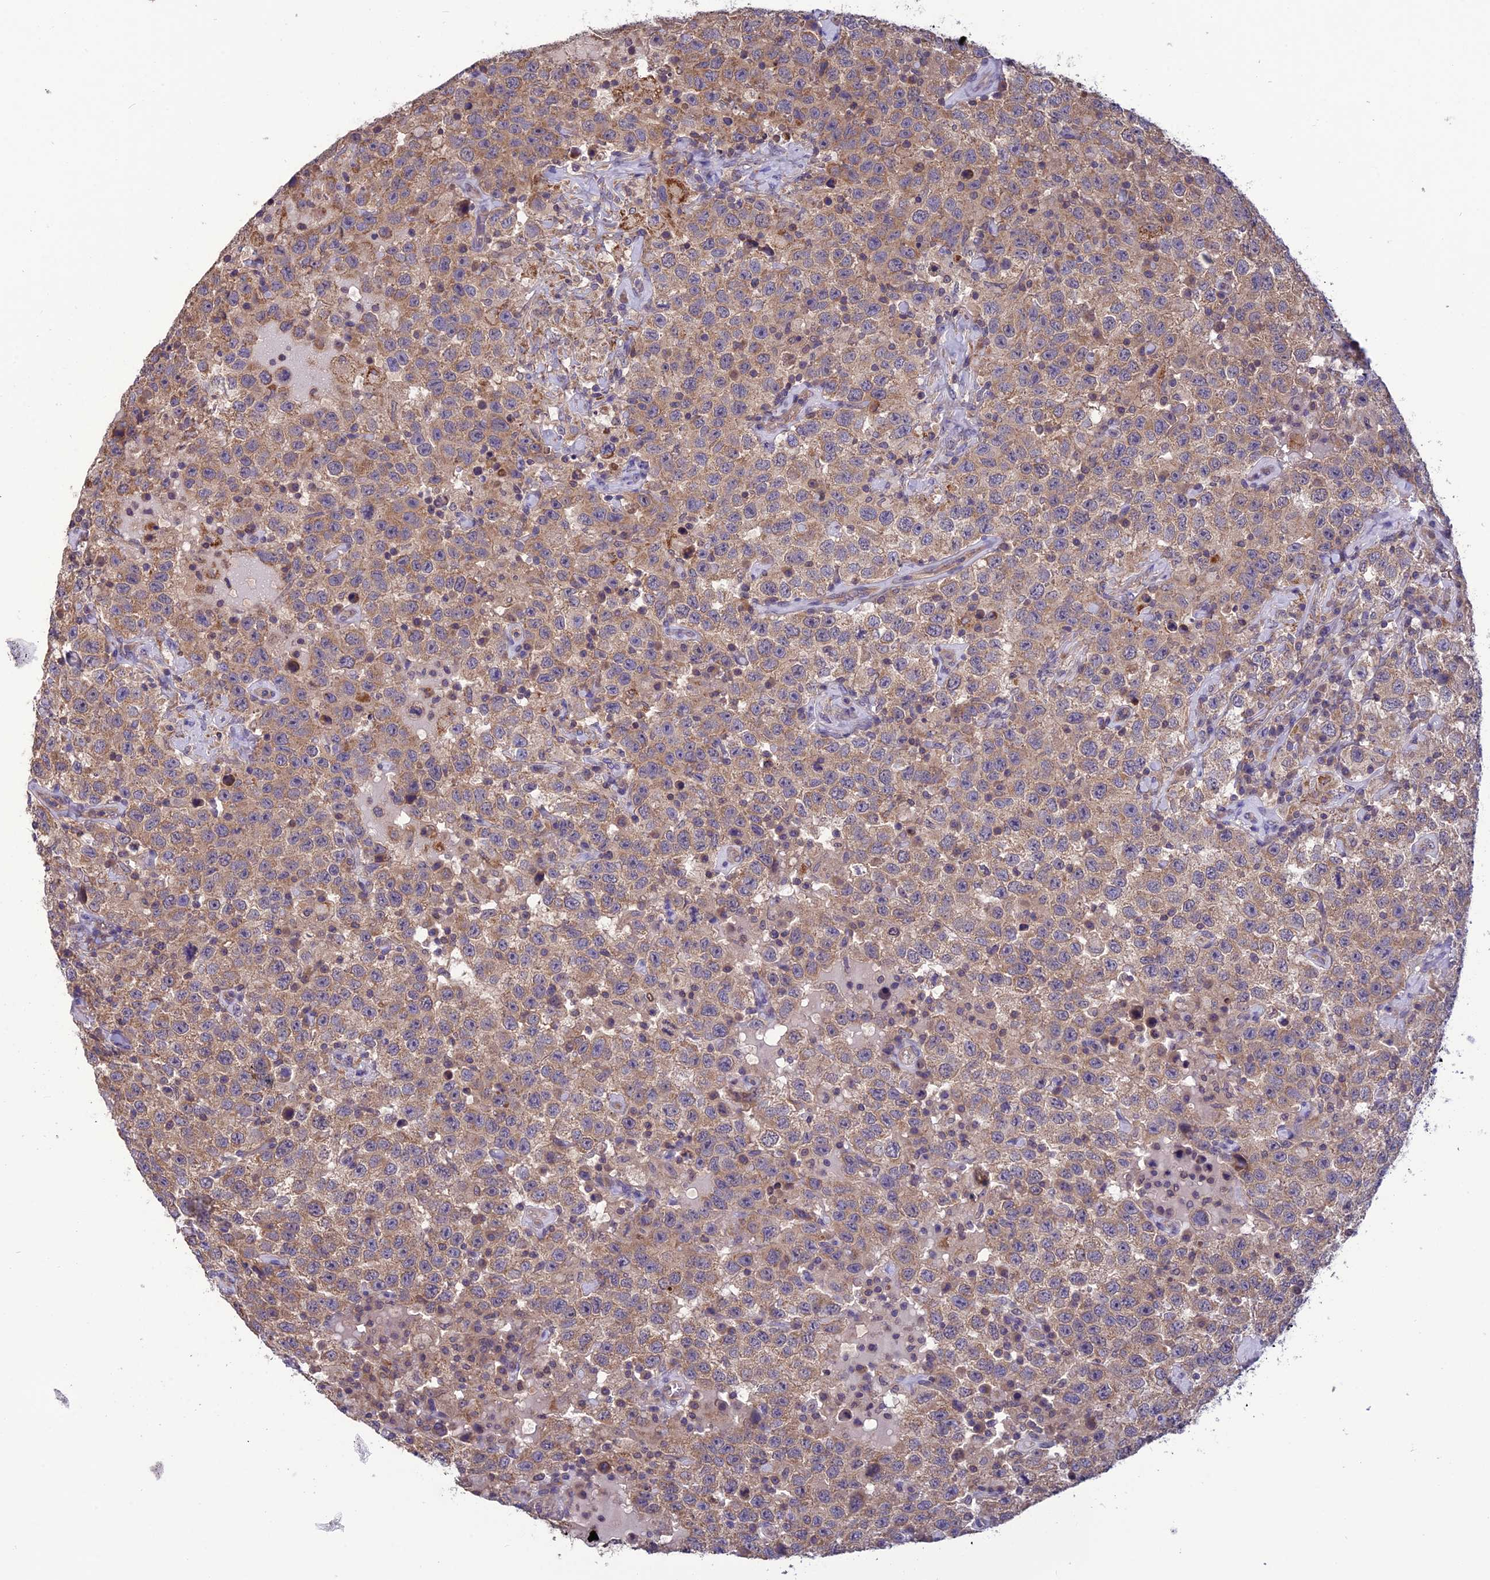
{"staining": {"intensity": "weak", "quantity": ">75%", "location": "cytoplasmic/membranous"}, "tissue": "testis cancer", "cell_type": "Tumor cells", "image_type": "cancer", "snomed": [{"axis": "morphology", "description": "Seminoma, NOS"}, {"axis": "topography", "description": "Testis"}], "caption": "A histopathology image of testis cancer (seminoma) stained for a protein exhibits weak cytoplasmic/membranous brown staining in tumor cells. Immunohistochemistry stains the protein of interest in brown and the nuclei are stained blue.", "gene": "PSMF1", "patient": {"sex": "male", "age": 41}}